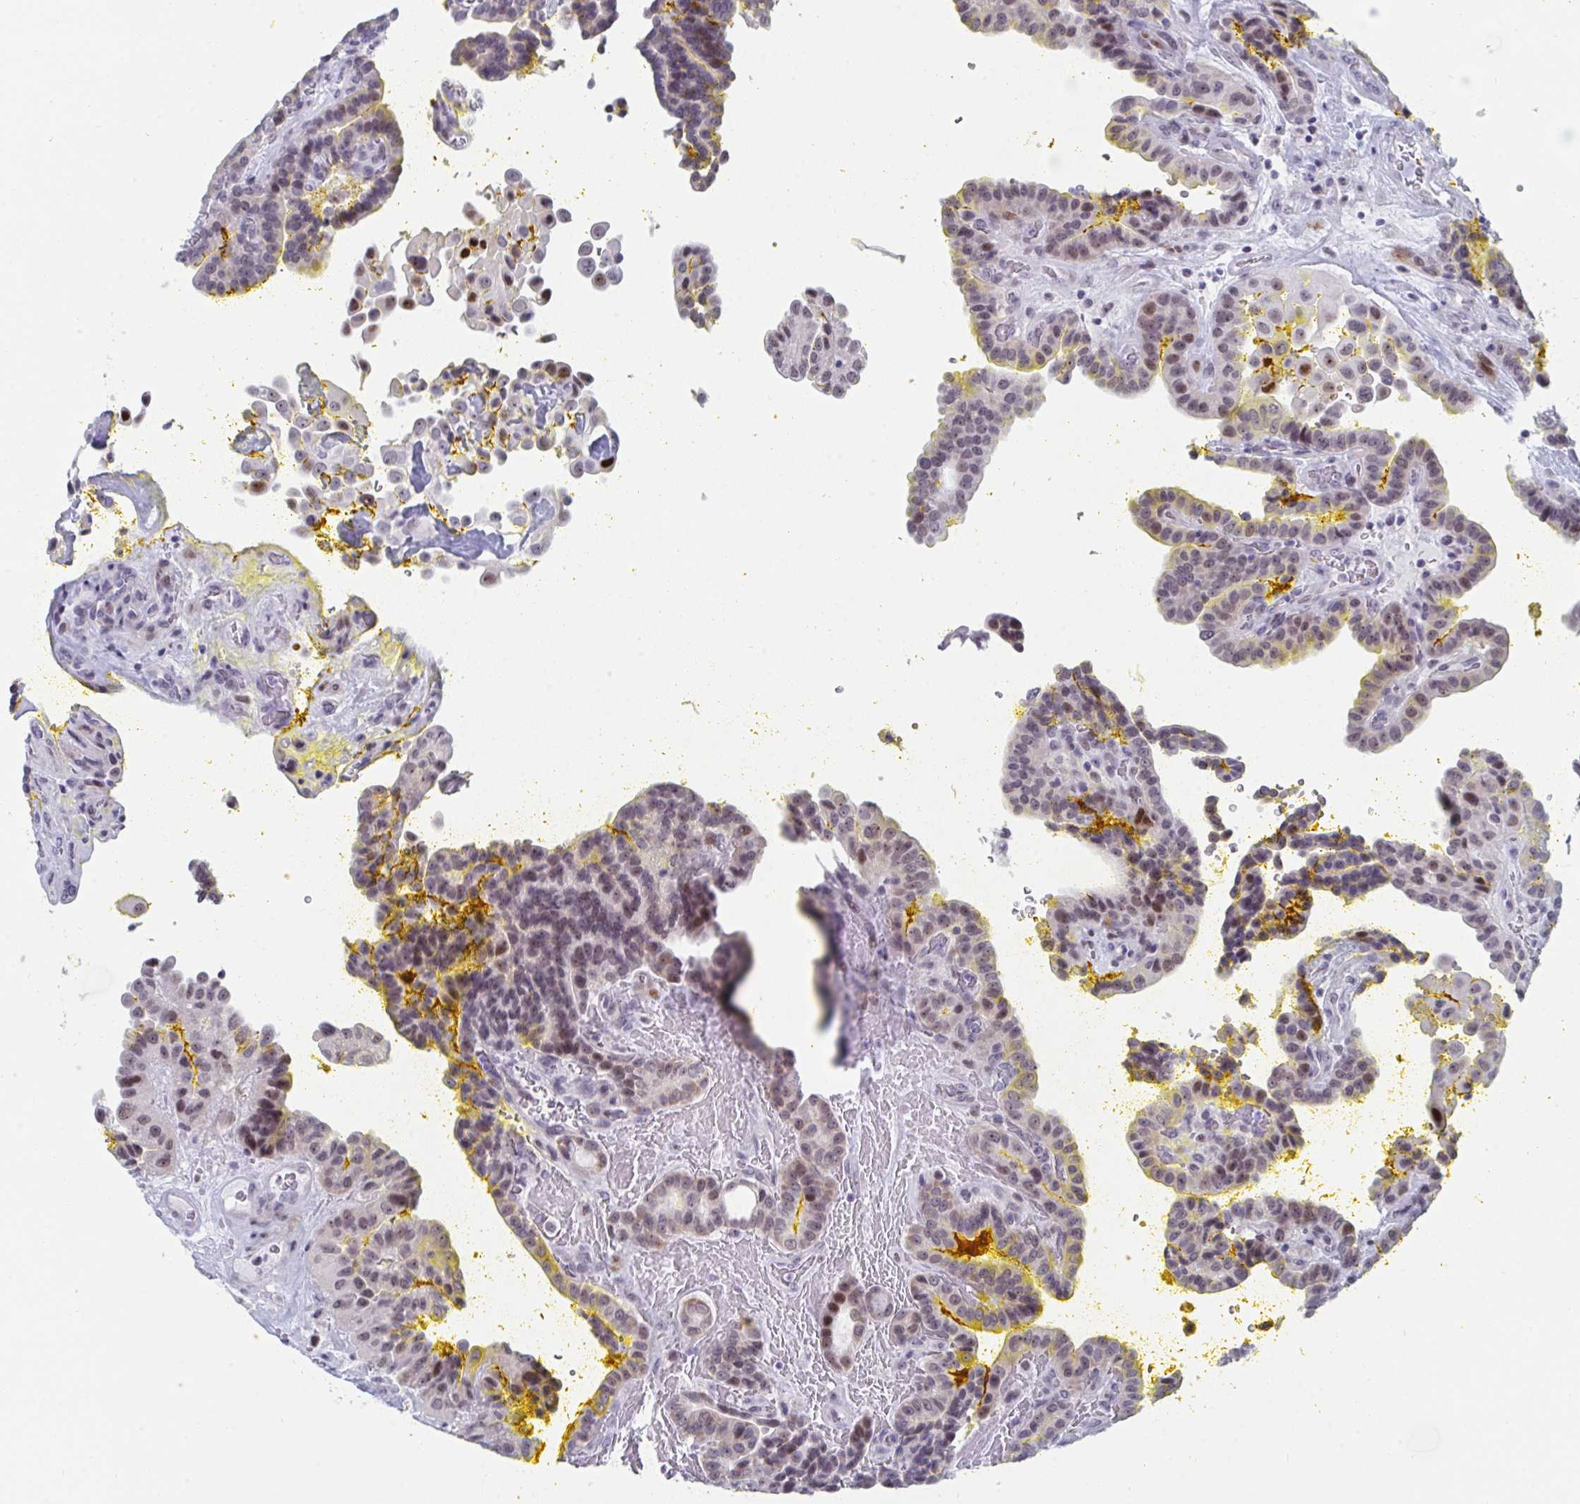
{"staining": {"intensity": "moderate", "quantity": ">75%", "location": "nuclear"}, "tissue": "thyroid cancer", "cell_type": "Tumor cells", "image_type": "cancer", "snomed": [{"axis": "morphology", "description": "Papillary adenocarcinoma, NOS"}, {"axis": "topography", "description": "Thyroid gland"}], "caption": "This is a photomicrograph of immunohistochemistry staining of thyroid cancer (papillary adenocarcinoma), which shows moderate staining in the nuclear of tumor cells.", "gene": "NR1H2", "patient": {"sex": "male", "age": 87}}